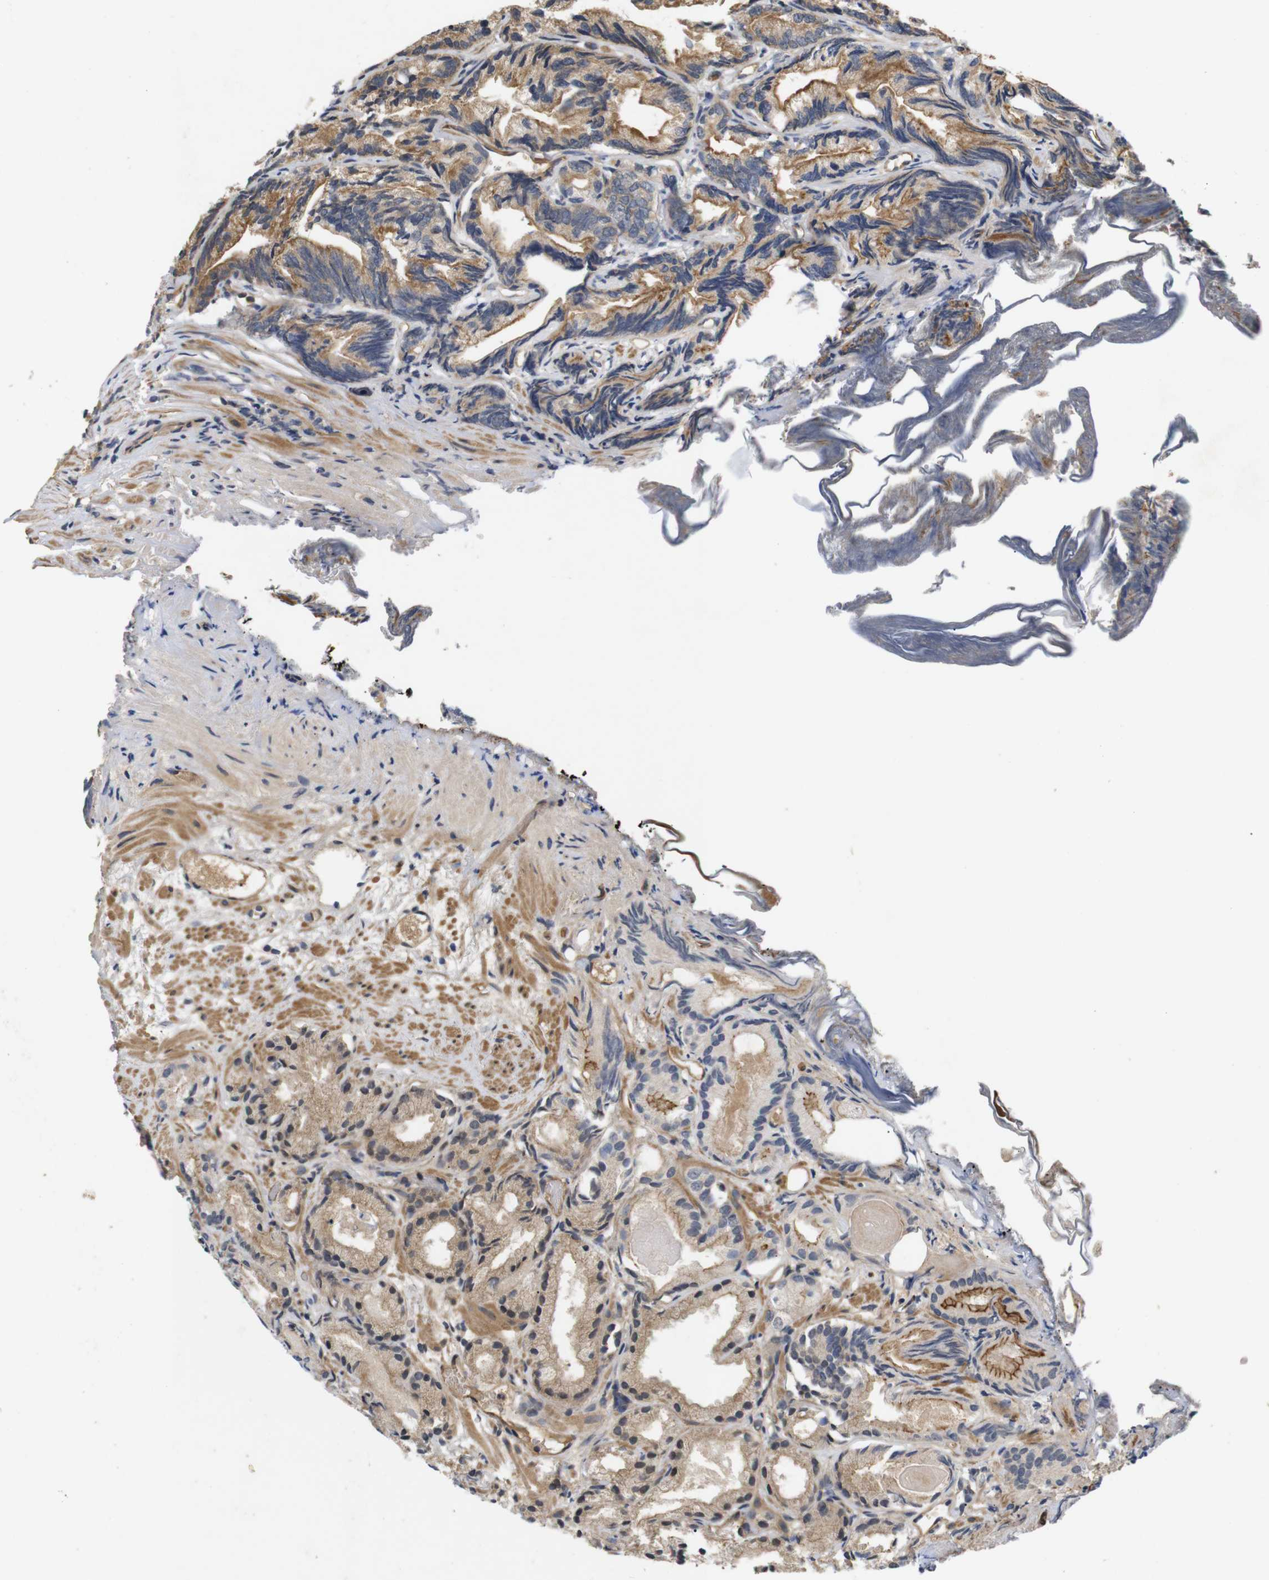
{"staining": {"intensity": "moderate", "quantity": ">75%", "location": "cytoplasmic/membranous"}, "tissue": "prostate cancer", "cell_type": "Tumor cells", "image_type": "cancer", "snomed": [{"axis": "morphology", "description": "Adenocarcinoma, Low grade"}, {"axis": "topography", "description": "Prostate"}], "caption": "Immunohistochemical staining of human prostate cancer (low-grade adenocarcinoma) displays medium levels of moderate cytoplasmic/membranous expression in approximately >75% of tumor cells.", "gene": "RIPK1", "patient": {"sex": "male", "age": 89}}